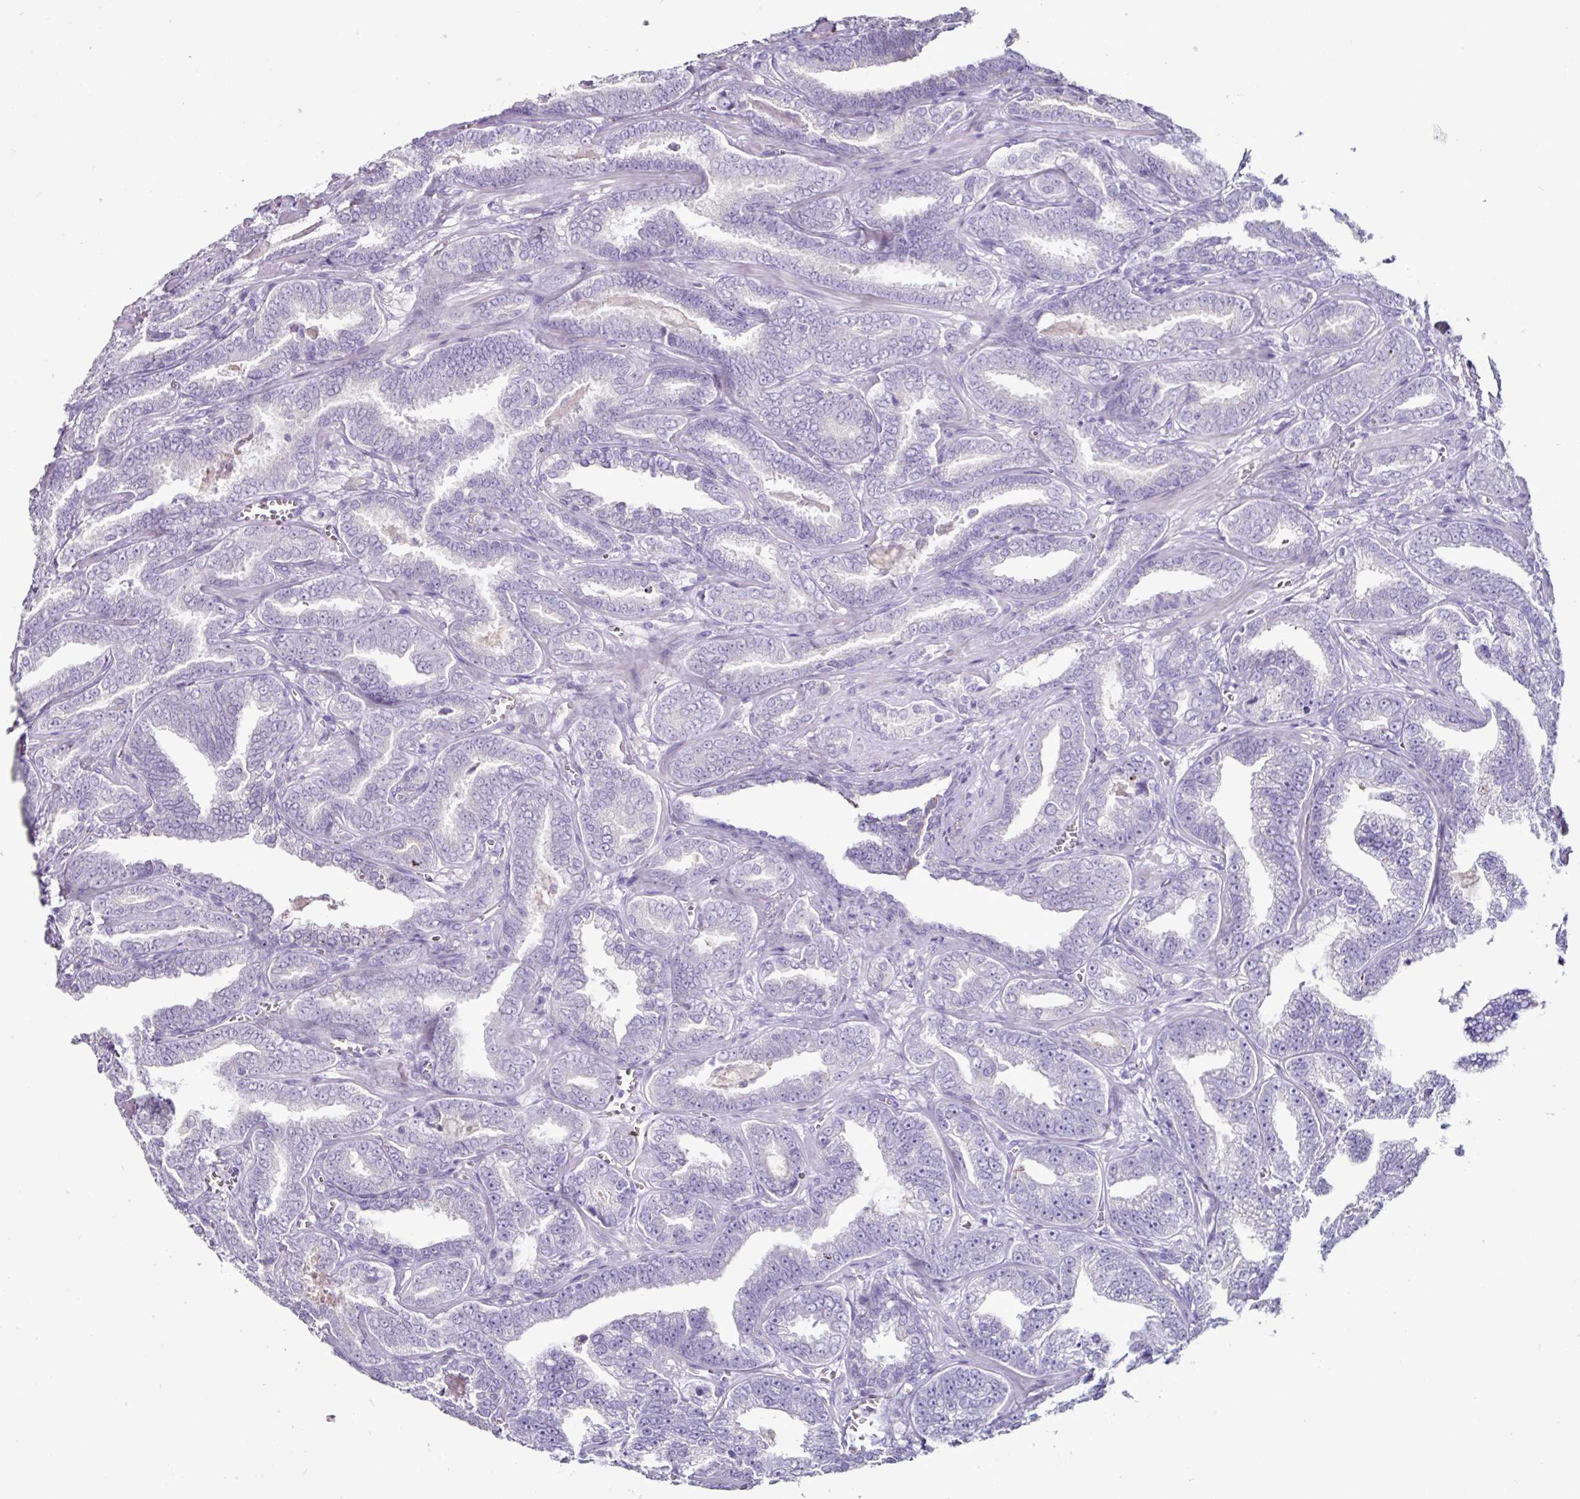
{"staining": {"intensity": "negative", "quantity": "none", "location": "none"}, "tissue": "prostate cancer", "cell_type": "Tumor cells", "image_type": "cancer", "snomed": [{"axis": "morphology", "description": "Adenocarcinoma, High grade"}, {"axis": "topography", "description": "Prostate"}], "caption": "The IHC micrograph has no significant expression in tumor cells of prostate cancer (high-grade adenocarcinoma) tissue.", "gene": "GLP2R", "patient": {"sex": "male", "age": 67}}